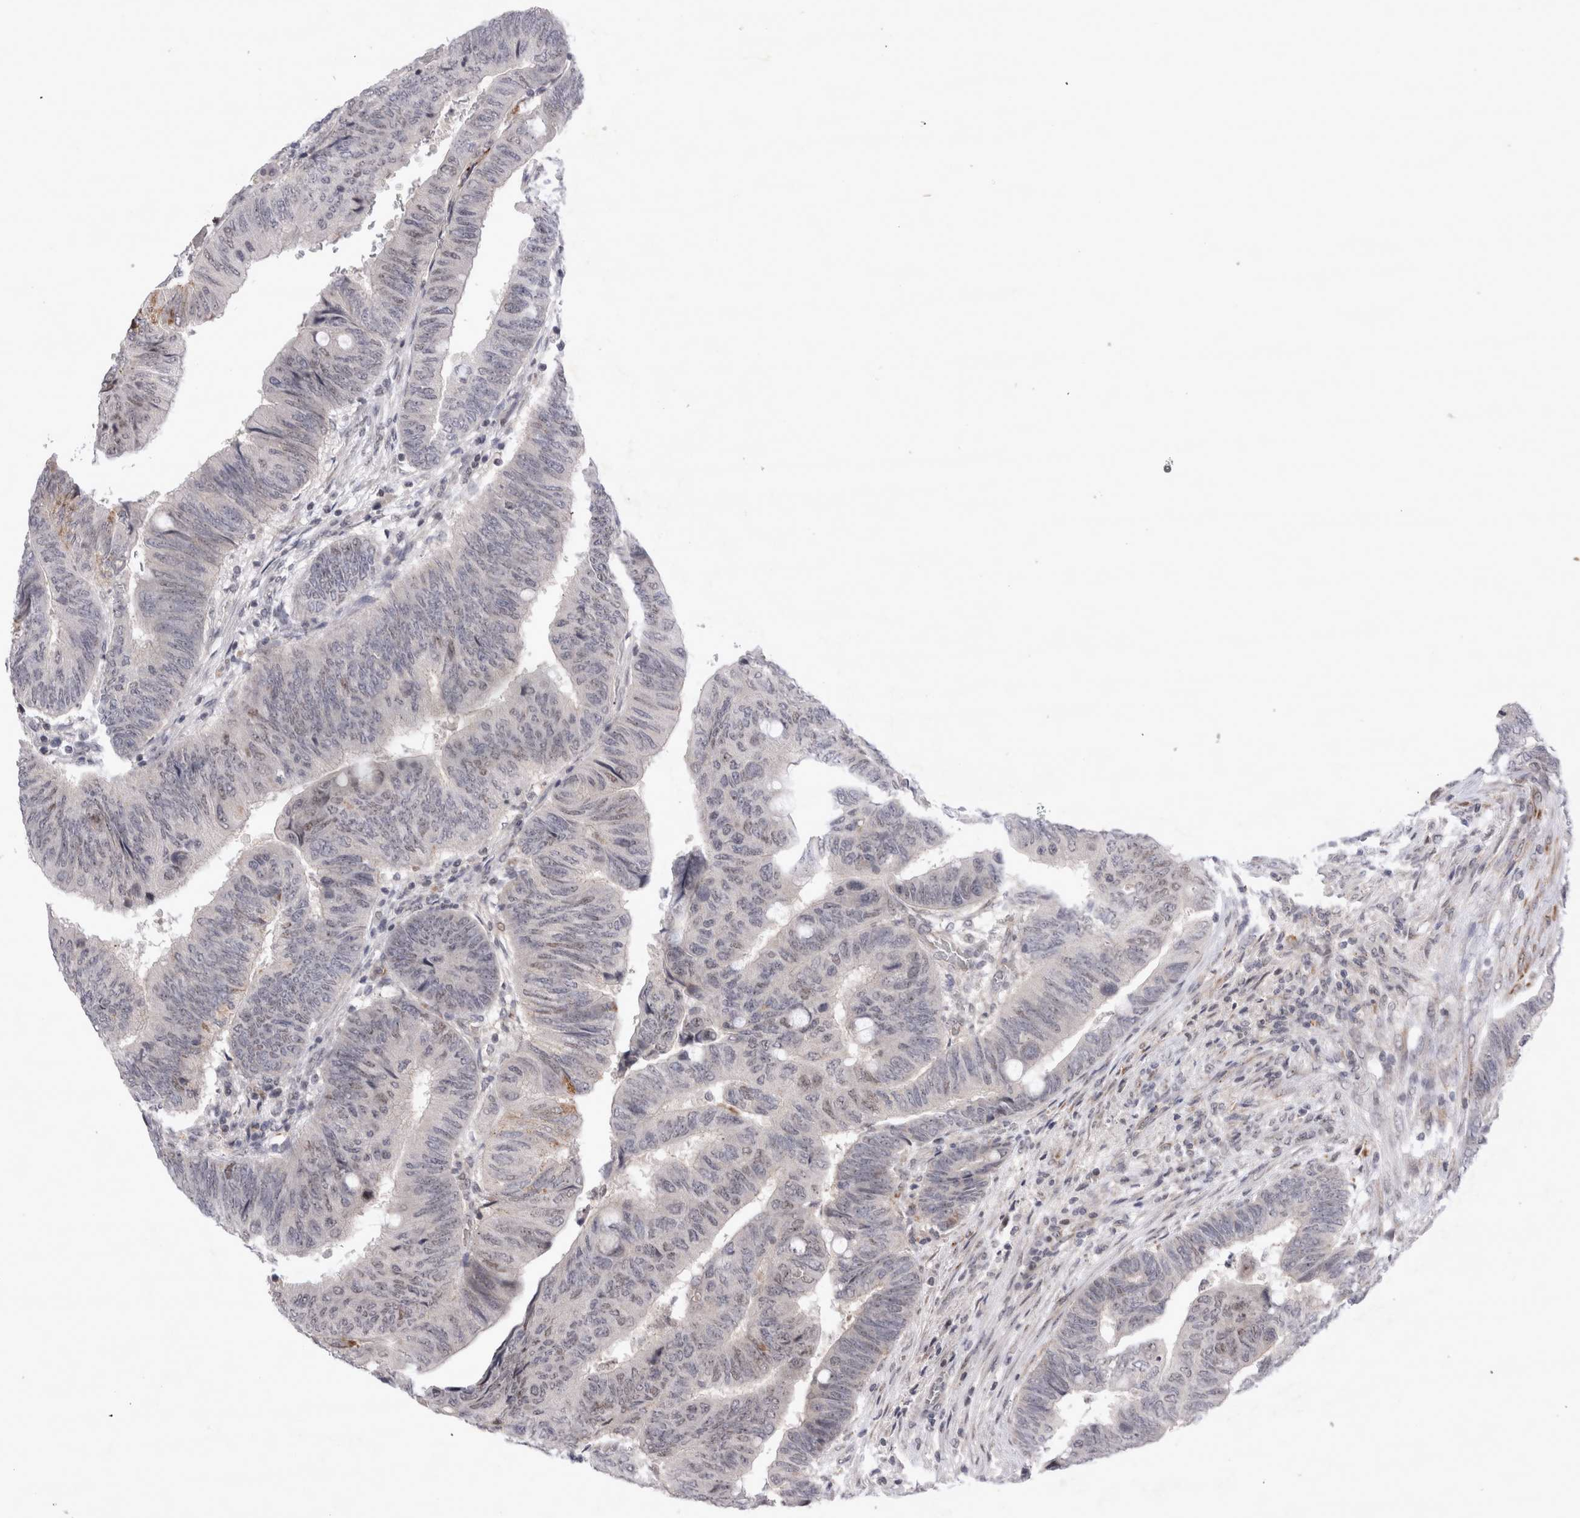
{"staining": {"intensity": "negative", "quantity": "none", "location": "none"}, "tissue": "colorectal cancer", "cell_type": "Tumor cells", "image_type": "cancer", "snomed": [{"axis": "morphology", "description": "Normal tissue, NOS"}, {"axis": "morphology", "description": "Adenocarcinoma, NOS"}, {"axis": "topography", "description": "Rectum"}, {"axis": "topography", "description": "Peripheral nerve tissue"}], "caption": "Tumor cells are negative for brown protein staining in adenocarcinoma (colorectal).", "gene": "STK11", "patient": {"sex": "male", "age": 92}}